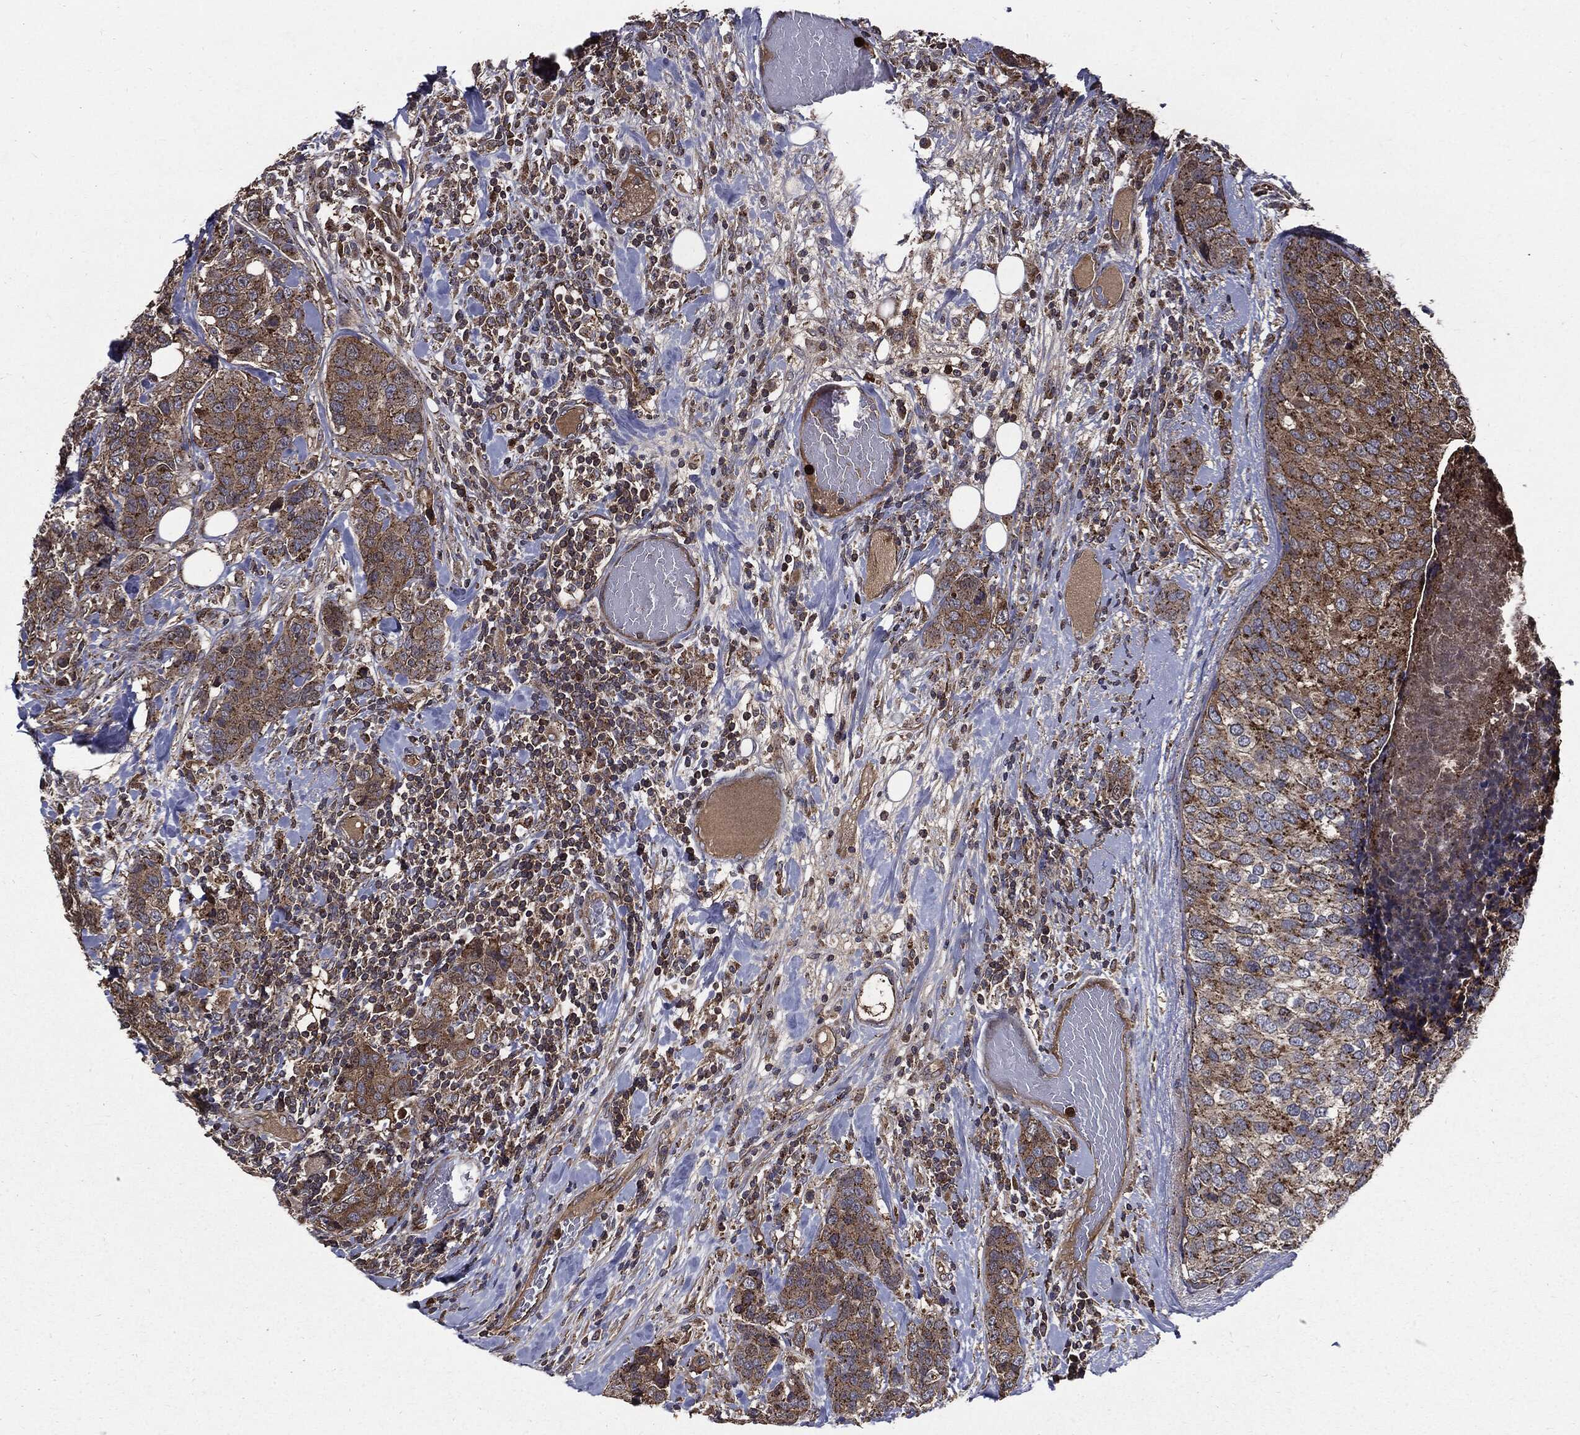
{"staining": {"intensity": "moderate", "quantity": ">75%", "location": "cytoplasmic/membranous"}, "tissue": "breast cancer", "cell_type": "Tumor cells", "image_type": "cancer", "snomed": [{"axis": "morphology", "description": "Lobular carcinoma"}, {"axis": "topography", "description": "Breast"}], "caption": "This is a micrograph of IHC staining of breast lobular carcinoma, which shows moderate expression in the cytoplasmic/membranous of tumor cells.", "gene": "PDCD6IP", "patient": {"sex": "female", "age": 59}}